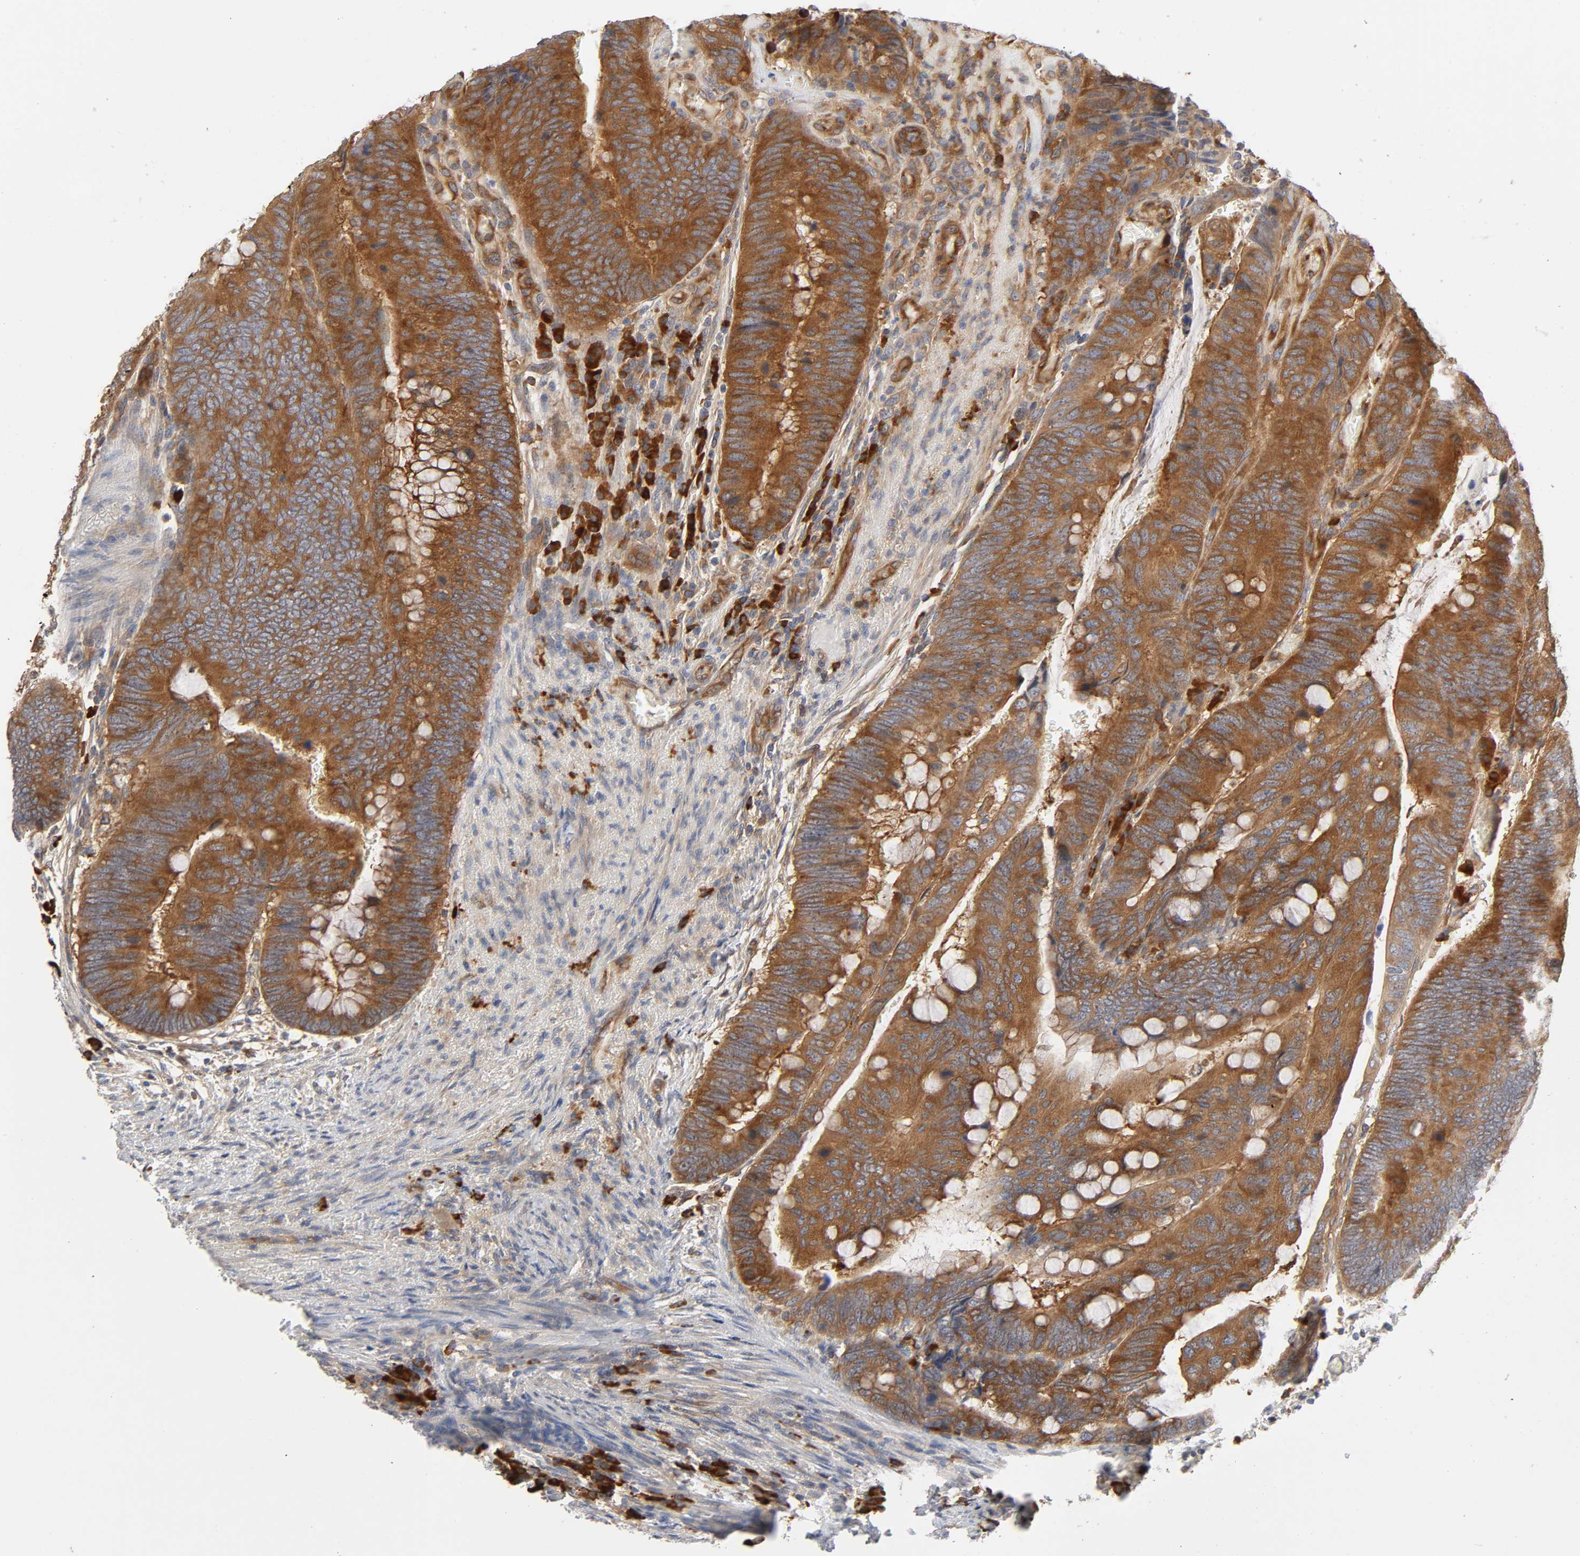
{"staining": {"intensity": "strong", "quantity": ">75%", "location": "cytoplasmic/membranous"}, "tissue": "colorectal cancer", "cell_type": "Tumor cells", "image_type": "cancer", "snomed": [{"axis": "morphology", "description": "Normal tissue, NOS"}, {"axis": "morphology", "description": "Adenocarcinoma, NOS"}, {"axis": "topography", "description": "Rectum"}, {"axis": "topography", "description": "Peripheral nerve tissue"}], "caption": "Immunohistochemistry histopathology image of neoplastic tissue: human colorectal cancer stained using immunohistochemistry demonstrates high levels of strong protein expression localized specifically in the cytoplasmic/membranous of tumor cells, appearing as a cytoplasmic/membranous brown color.", "gene": "SCHIP1", "patient": {"sex": "male", "age": 92}}